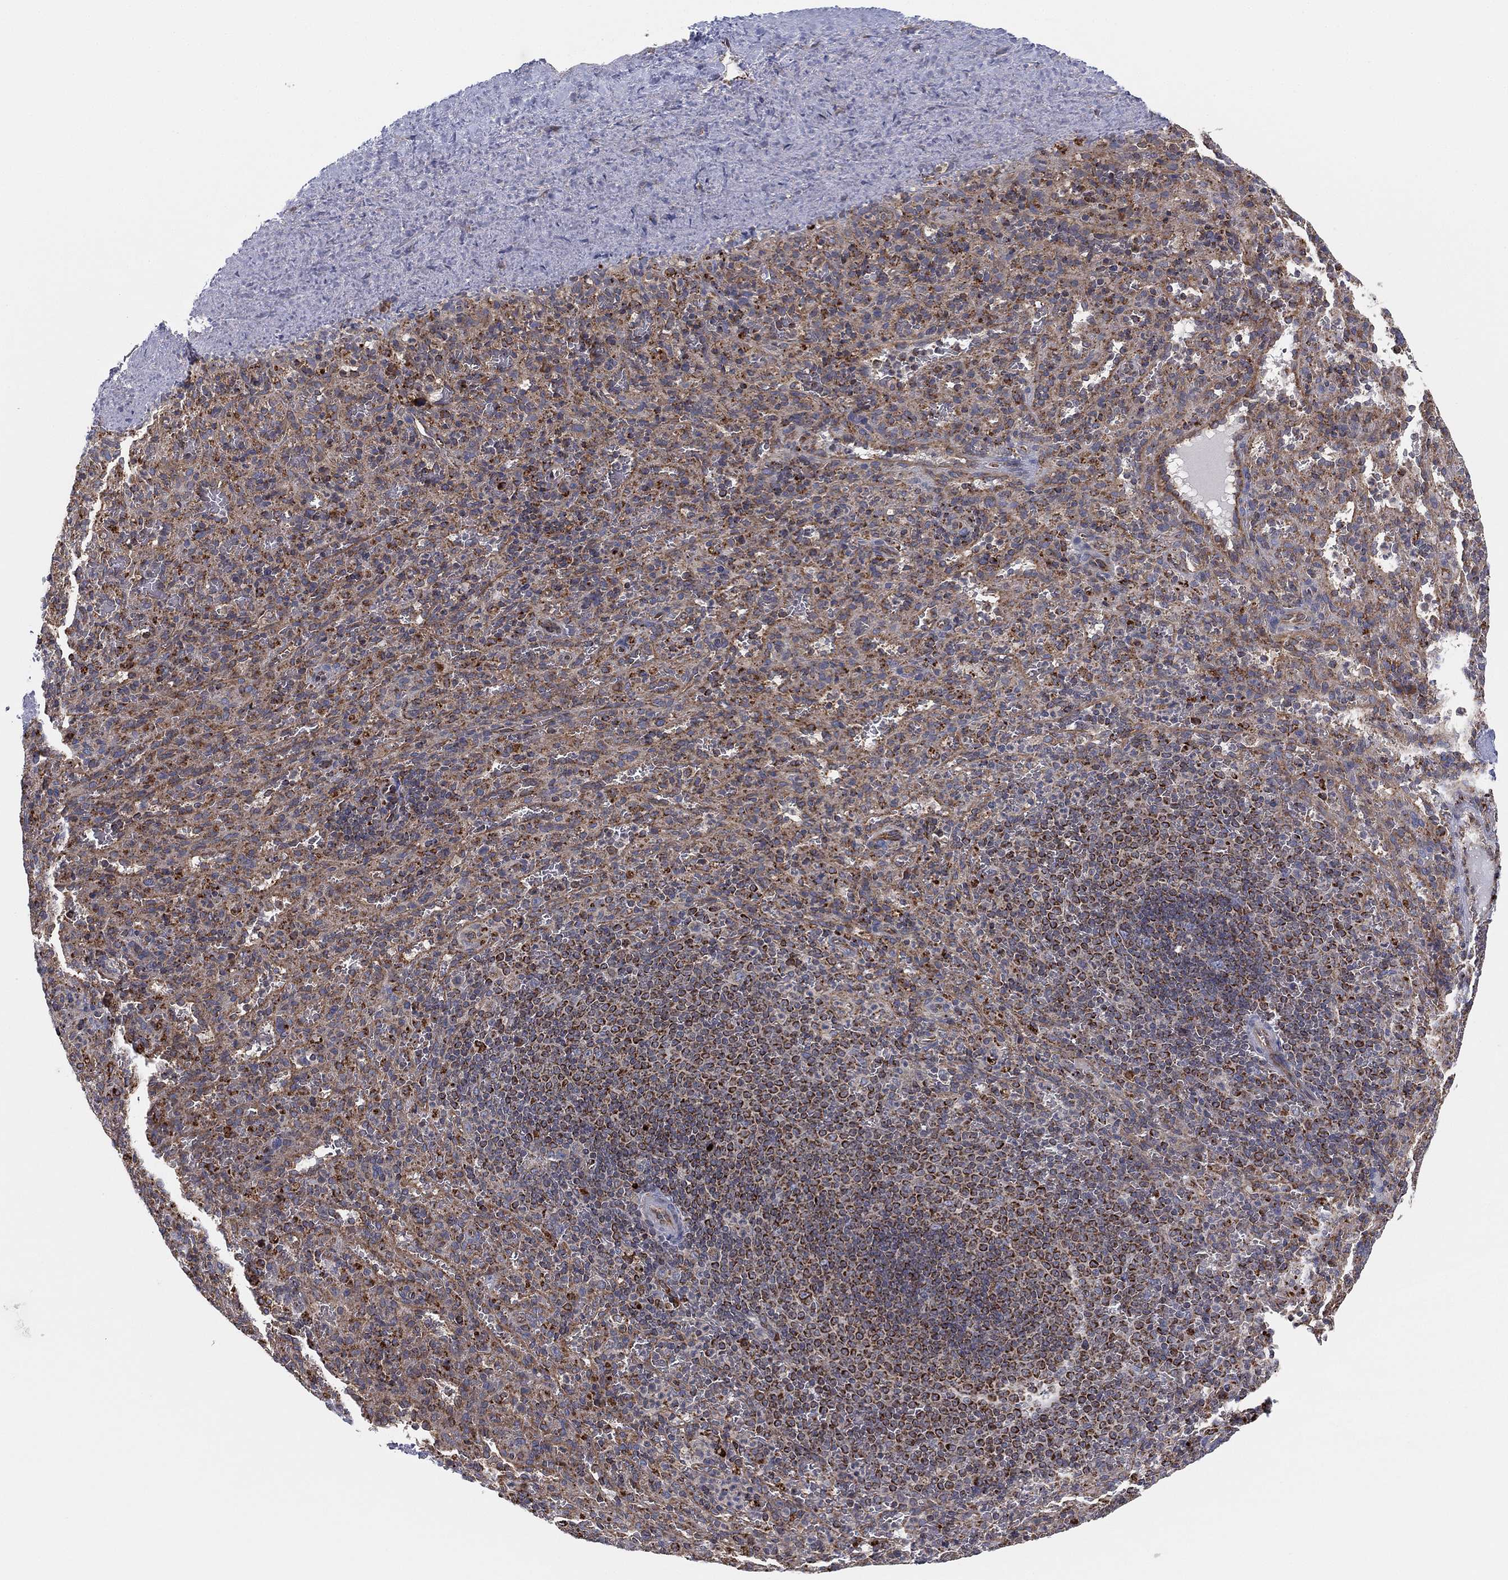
{"staining": {"intensity": "weak", "quantity": ">75%", "location": "cytoplasmic/membranous"}, "tissue": "spleen", "cell_type": "Cells in red pulp", "image_type": "normal", "snomed": [{"axis": "morphology", "description": "Normal tissue, NOS"}, {"axis": "topography", "description": "Spleen"}], "caption": "Protein positivity by IHC shows weak cytoplasmic/membranous expression in about >75% of cells in red pulp in benign spleen.", "gene": "CYB5B", "patient": {"sex": "male", "age": 57}}